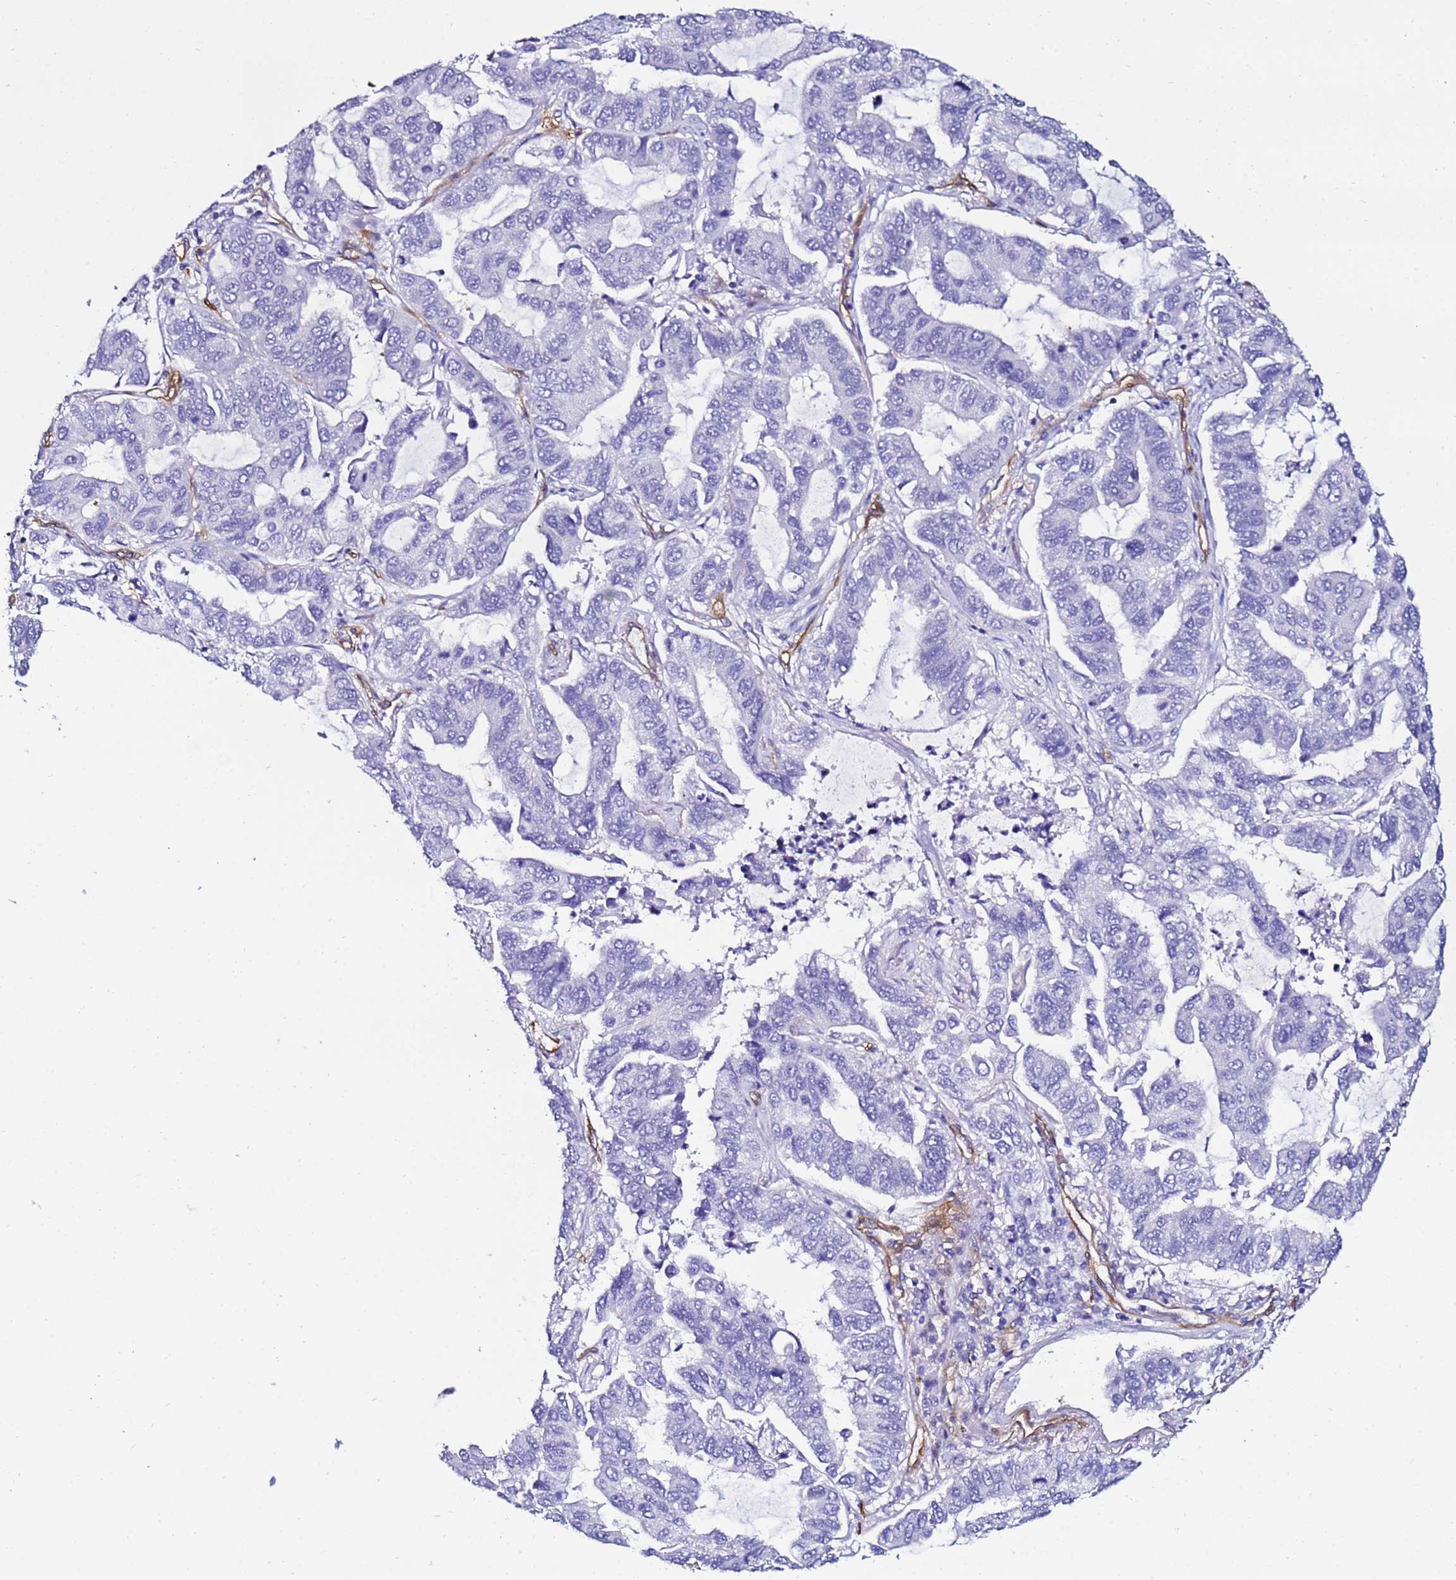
{"staining": {"intensity": "negative", "quantity": "none", "location": "none"}, "tissue": "lung cancer", "cell_type": "Tumor cells", "image_type": "cancer", "snomed": [{"axis": "morphology", "description": "Adenocarcinoma, NOS"}, {"axis": "topography", "description": "Lung"}], "caption": "A histopathology image of human adenocarcinoma (lung) is negative for staining in tumor cells. Nuclei are stained in blue.", "gene": "DEFB104A", "patient": {"sex": "male", "age": 64}}